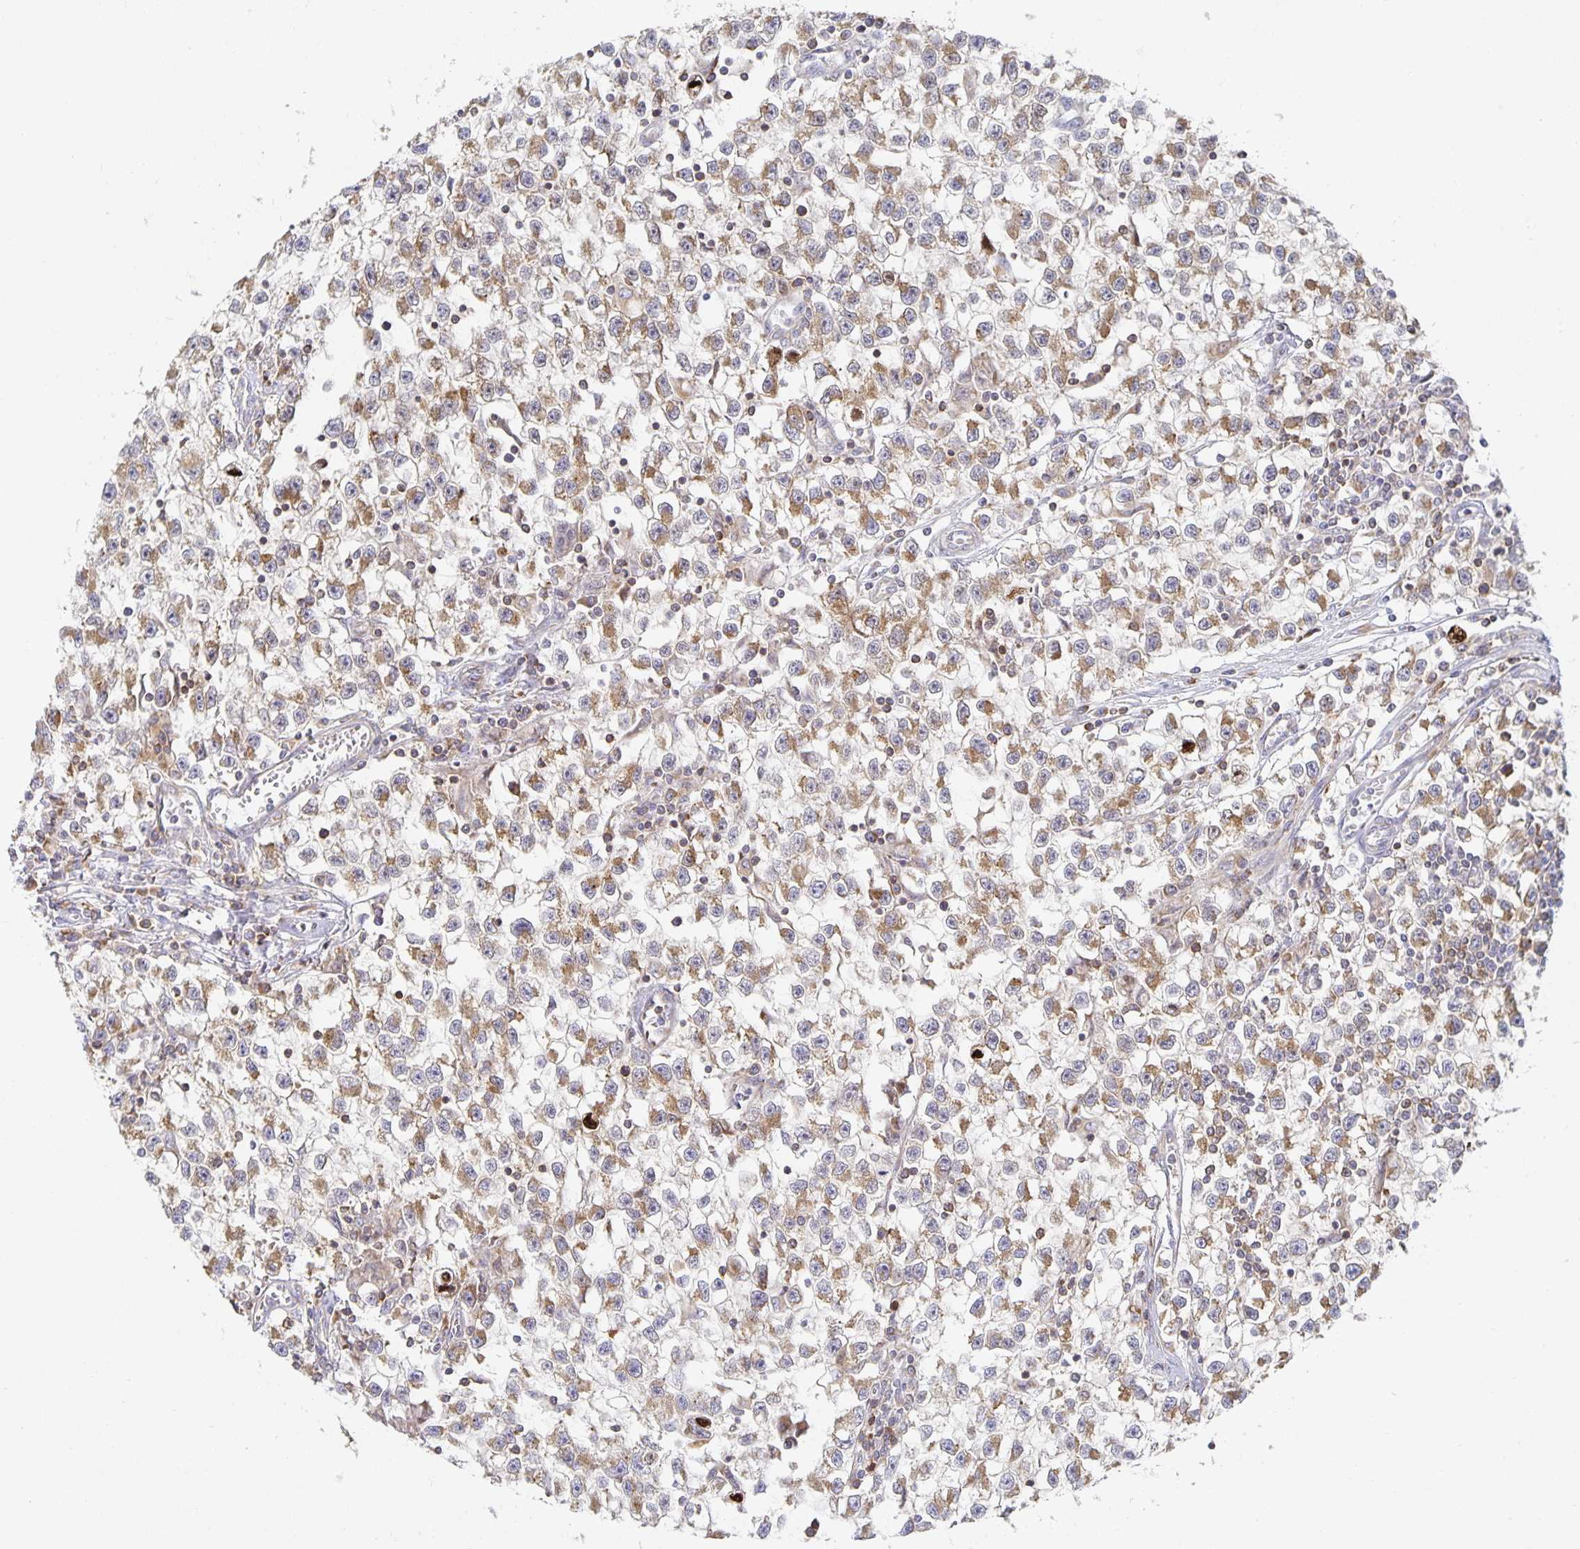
{"staining": {"intensity": "weak", "quantity": ">75%", "location": "cytoplasmic/membranous"}, "tissue": "testis cancer", "cell_type": "Tumor cells", "image_type": "cancer", "snomed": [{"axis": "morphology", "description": "Seminoma, NOS"}, {"axis": "topography", "description": "Testis"}], "caption": "Testis cancer (seminoma) stained for a protein demonstrates weak cytoplasmic/membranous positivity in tumor cells.", "gene": "NOMO1", "patient": {"sex": "male", "age": 31}}